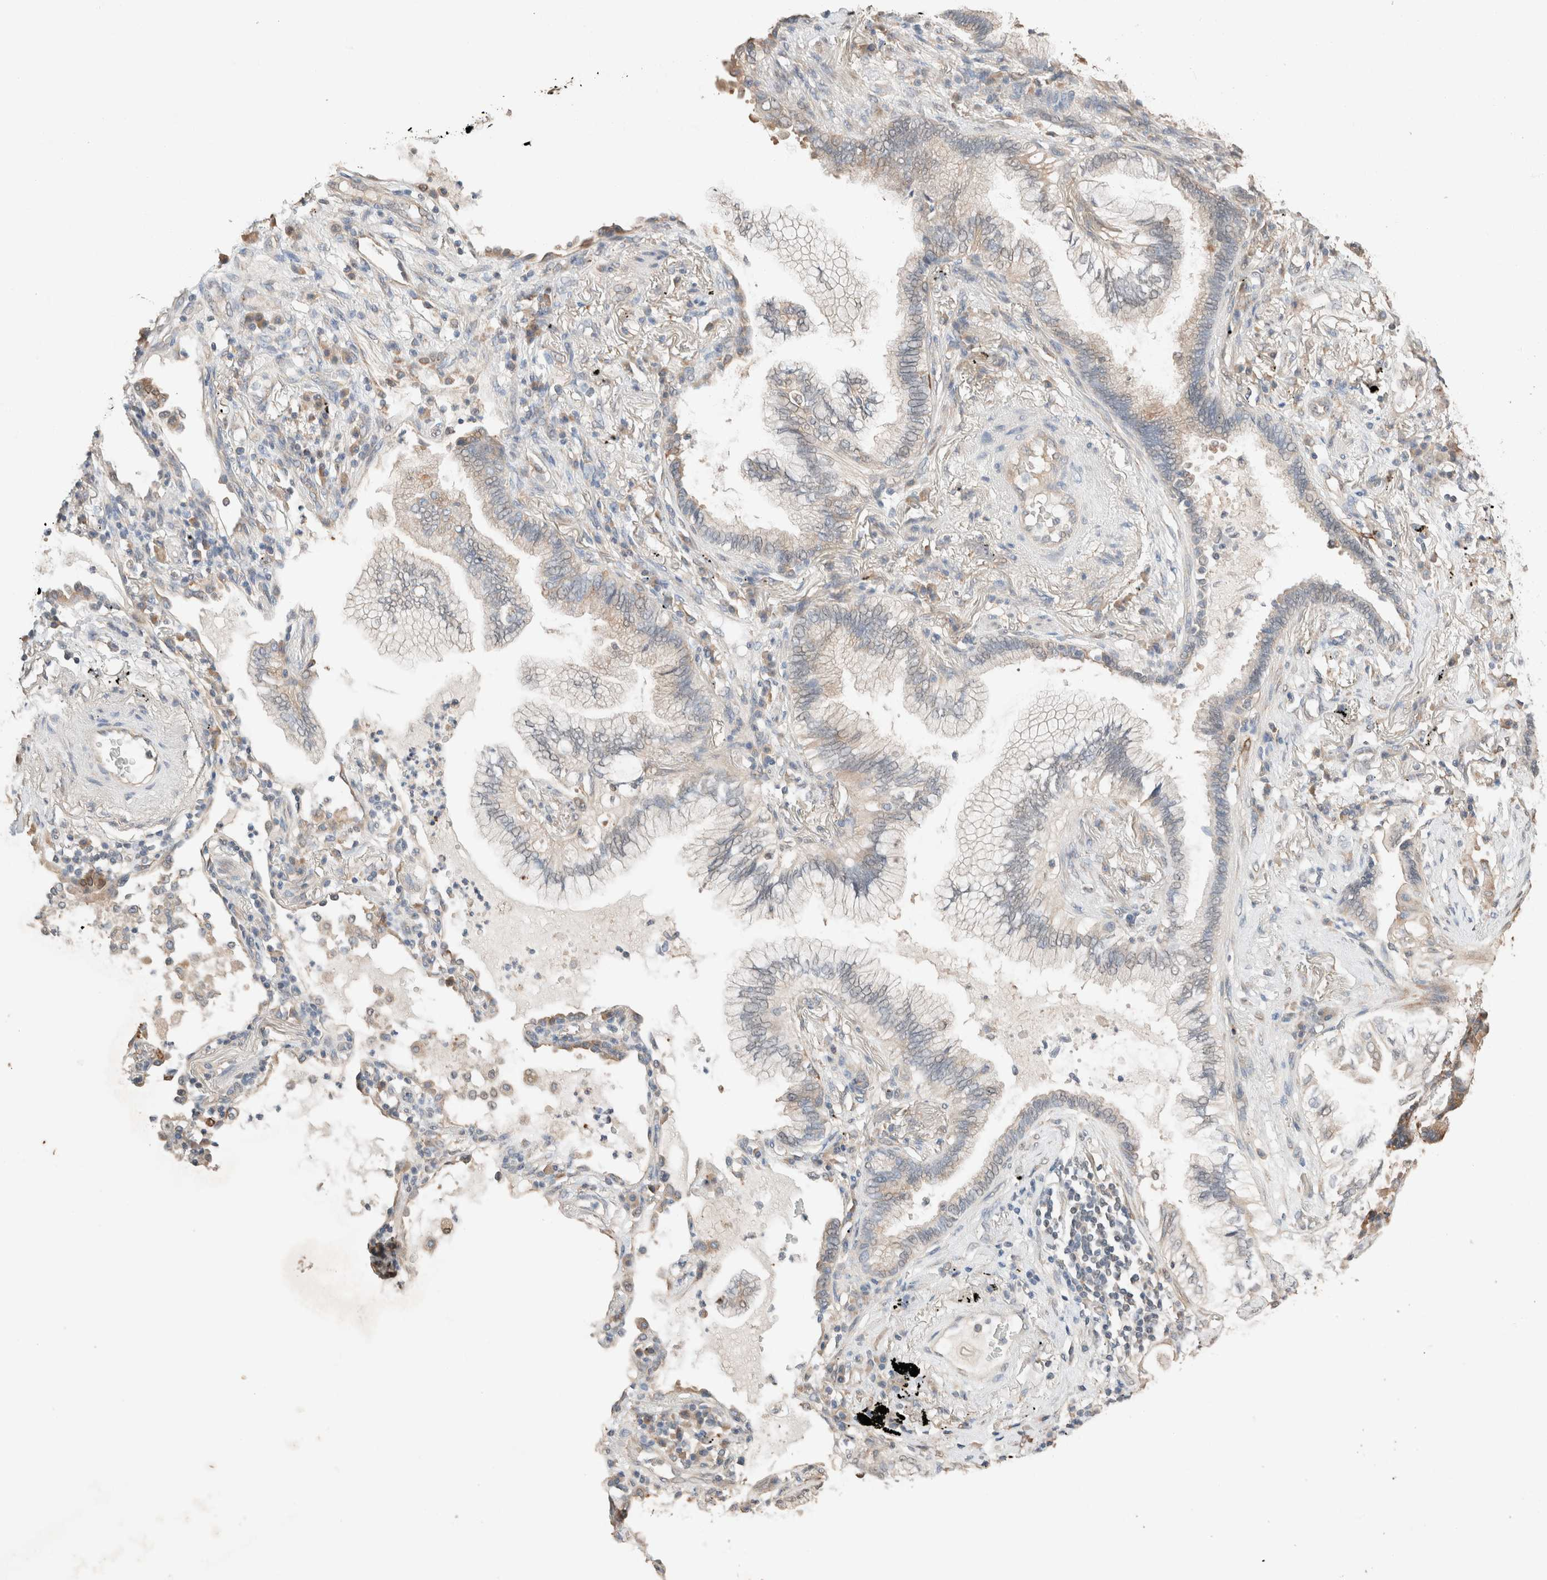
{"staining": {"intensity": "moderate", "quantity": "25%-75%", "location": "cytoplasmic/membranous"}, "tissue": "lung cancer", "cell_type": "Tumor cells", "image_type": "cancer", "snomed": [{"axis": "morphology", "description": "Adenocarcinoma, NOS"}, {"axis": "topography", "description": "Lung"}], "caption": "Adenocarcinoma (lung) stained with DAB IHC exhibits medium levels of moderate cytoplasmic/membranous positivity in about 25%-75% of tumor cells.", "gene": "TUBD1", "patient": {"sex": "female", "age": 70}}